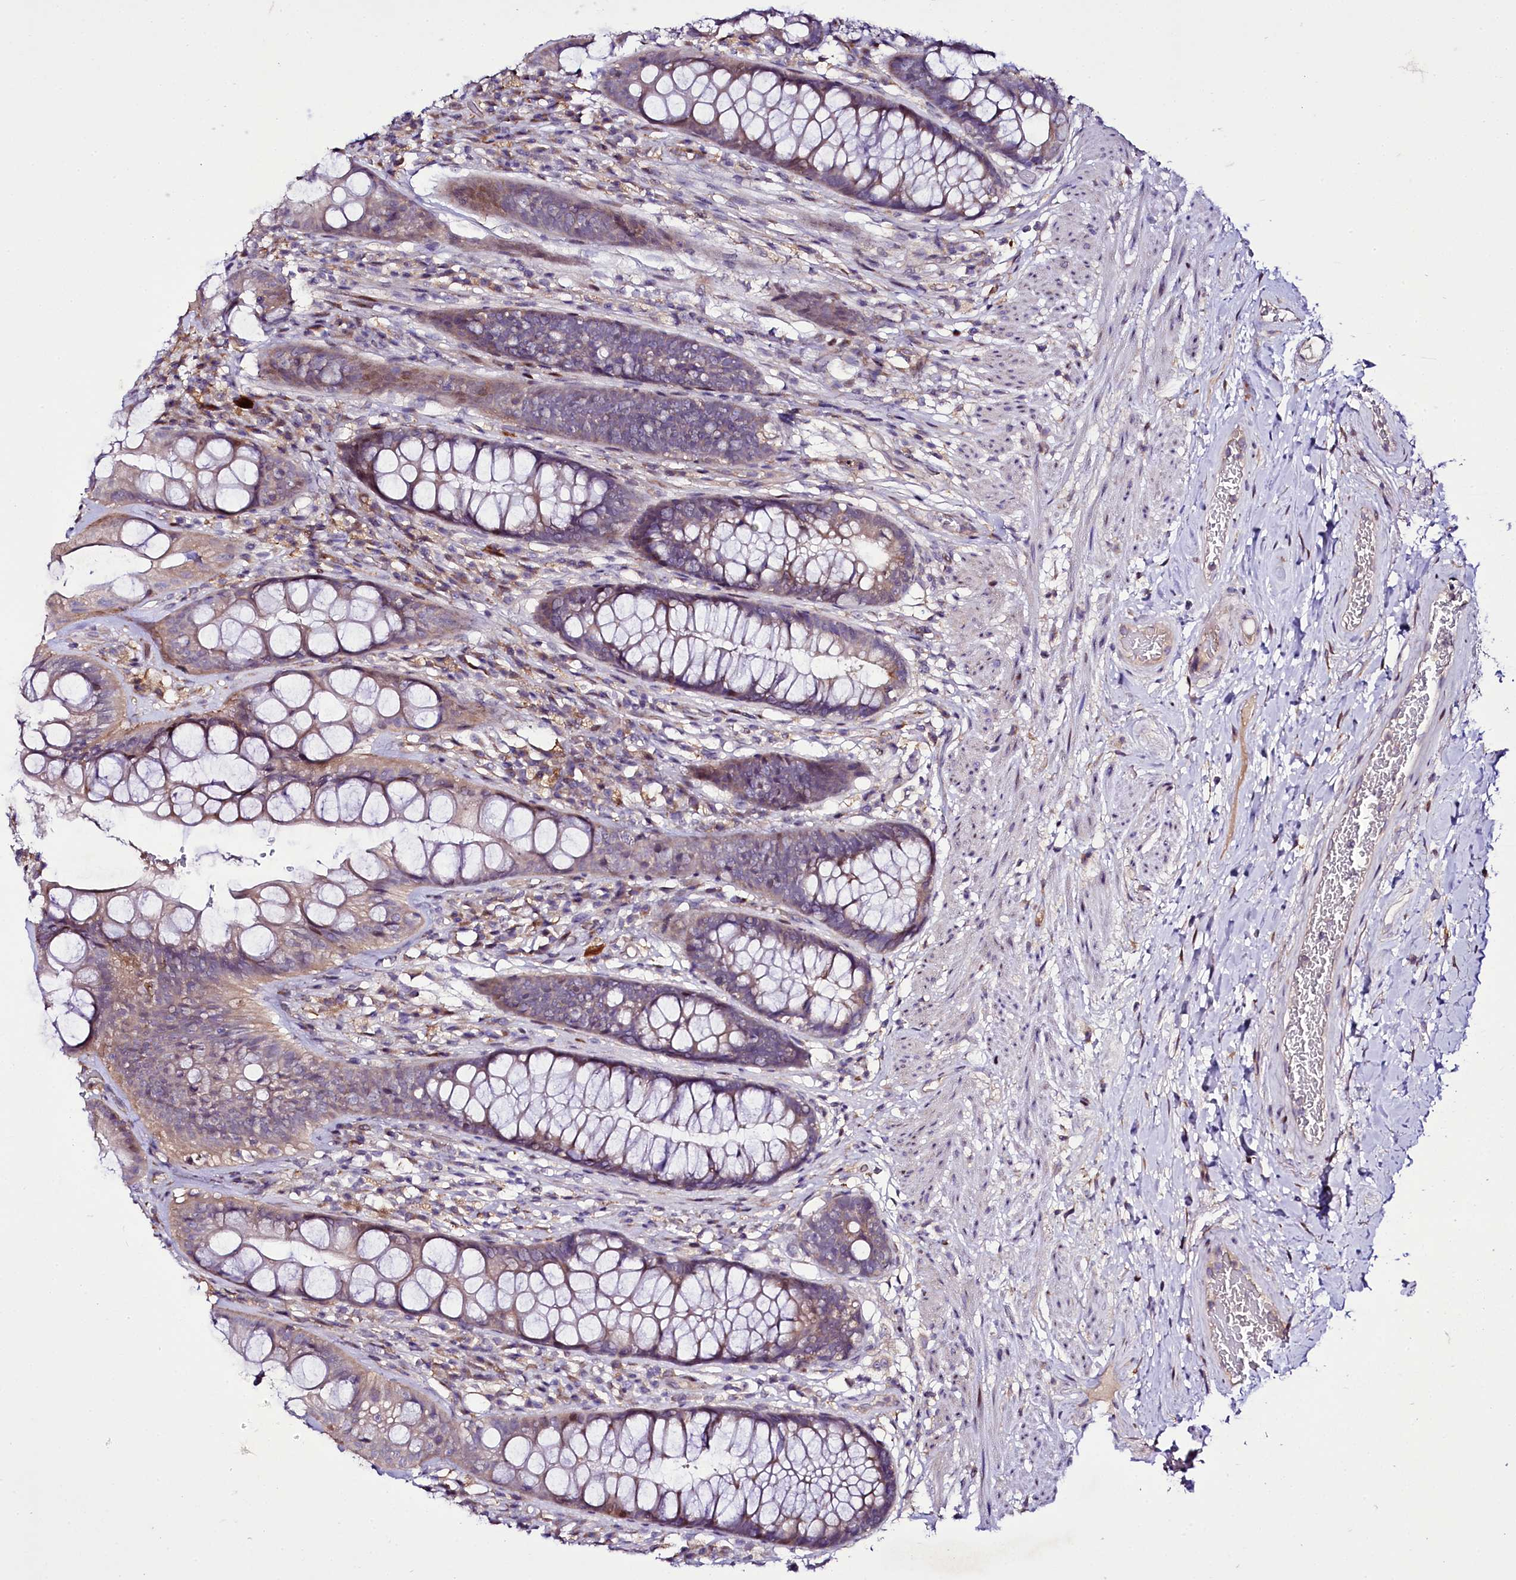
{"staining": {"intensity": "weak", "quantity": "25%-75%", "location": "cytoplasmic/membranous"}, "tissue": "rectum", "cell_type": "Glandular cells", "image_type": "normal", "snomed": [{"axis": "morphology", "description": "Normal tissue, NOS"}, {"axis": "topography", "description": "Rectum"}], "caption": "Immunohistochemistry staining of unremarkable rectum, which exhibits low levels of weak cytoplasmic/membranous staining in approximately 25%-75% of glandular cells indicating weak cytoplasmic/membranous protein staining. The staining was performed using DAB (3,3'-diaminobenzidine) (brown) for protein detection and nuclei were counterstained in hematoxylin (blue).", "gene": "ZC3H12C", "patient": {"sex": "male", "age": 74}}